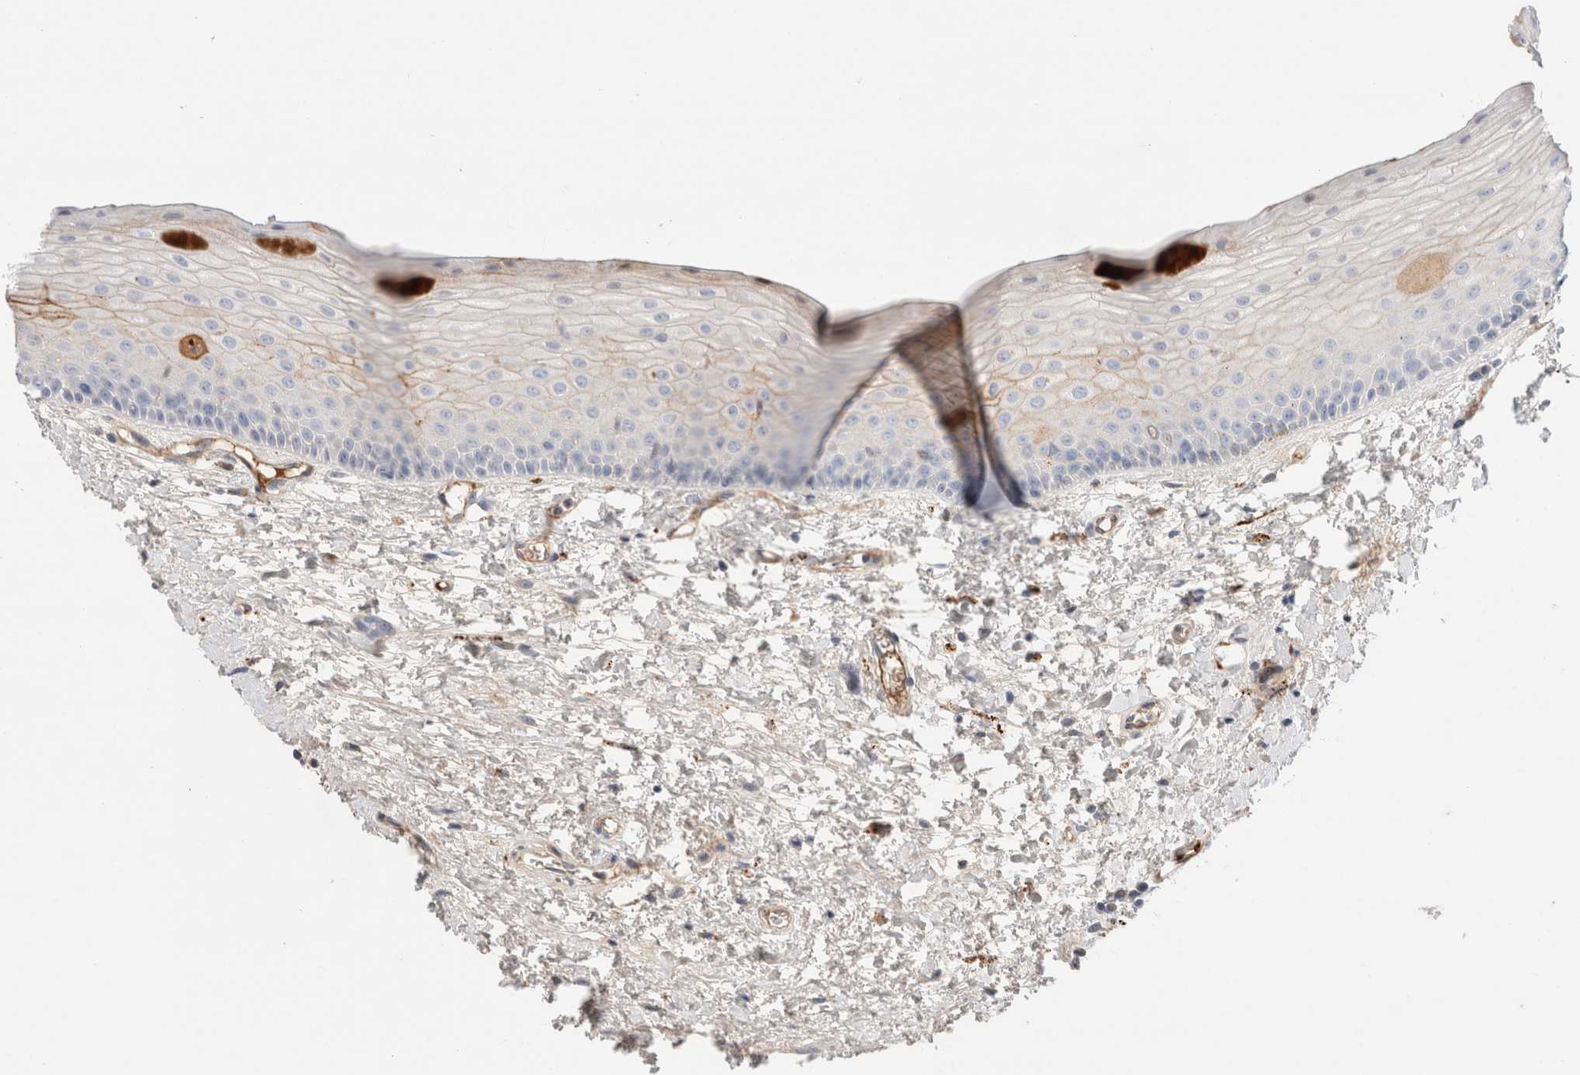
{"staining": {"intensity": "moderate", "quantity": "<25%", "location": "cytoplasmic/membranous"}, "tissue": "oral mucosa", "cell_type": "Squamous epithelial cells", "image_type": "normal", "snomed": [{"axis": "morphology", "description": "Normal tissue, NOS"}, {"axis": "topography", "description": "Oral tissue"}], "caption": "An image of oral mucosa stained for a protein reveals moderate cytoplasmic/membranous brown staining in squamous epithelial cells. The staining was performed using DAB (3,3'-diaminobenzidine) to visualize the protein expression in brown, while the nuclei were stained in blue with hematoxylin (Magnification: 20x).", "gene": "ECHDC2", "patient": {"sex": "female", "age": 76}}